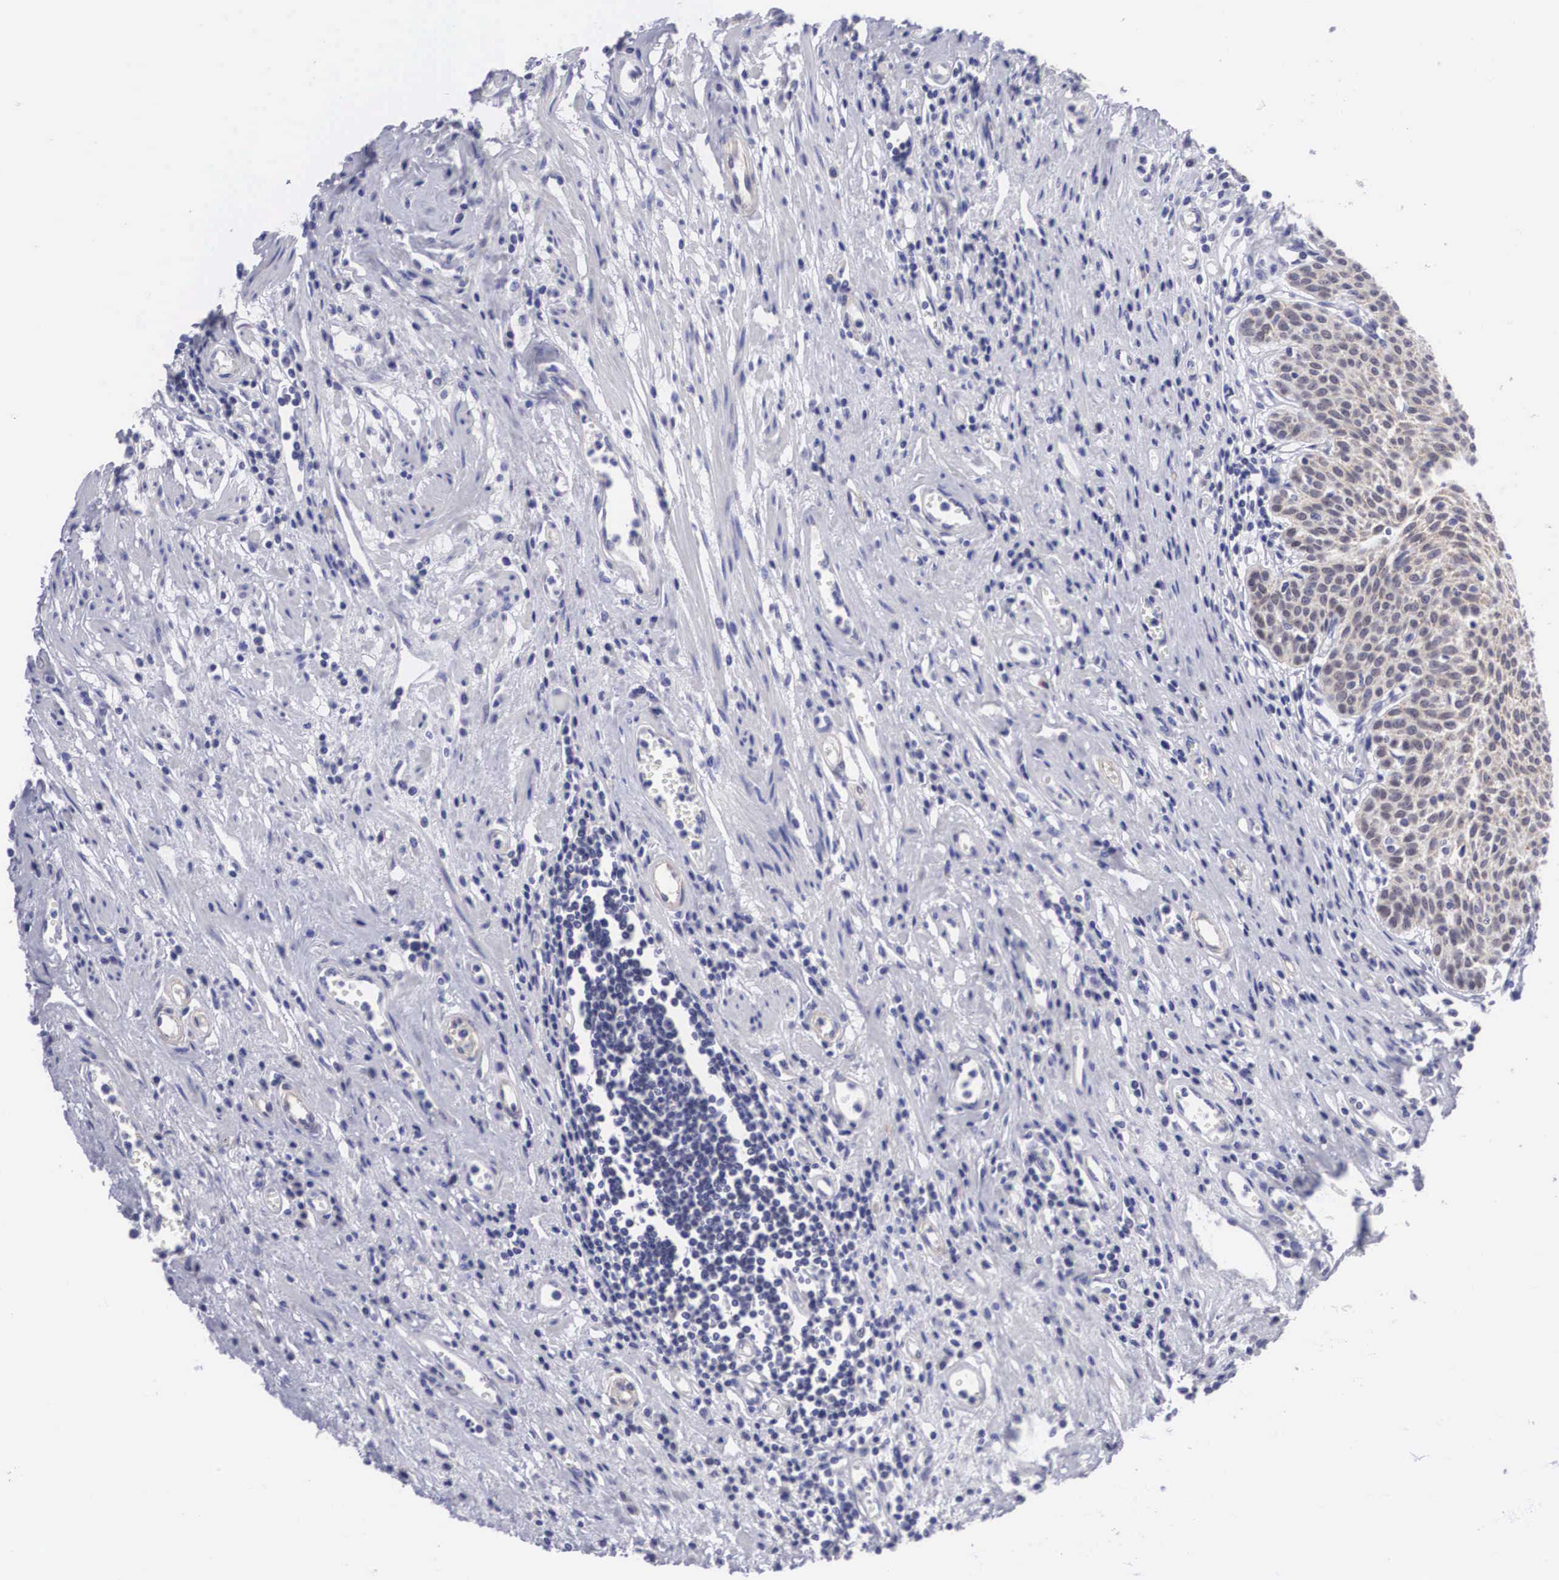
{"staining": {"intensity": "weak", "quantity": "25%-75%", "location": "cytoplasmic/membranous,nuclear"}, "tissue": "urinary bladder", "cell_type": "Urothelial cells", "image_type": "normal", "snomed": [{"axis": "morphology", "description": "Normal tissue, NOS"}, {"axis": "topography", "description": "Urinary bladder"}], "caption": "Immunohistochemistry (IHC) micrograph of normal urinary bladder: human urinary bladder stained using immunohistochemistry reveals low levels of weak protein expression localized specifically in the cytoplasmic/membranous,nuclear of urothelial cells, appearing as a cytoplasmic/membranous,nuclear brown color.", "gene": "SOX11", "patient": {"sex": "female", "age": 39}}